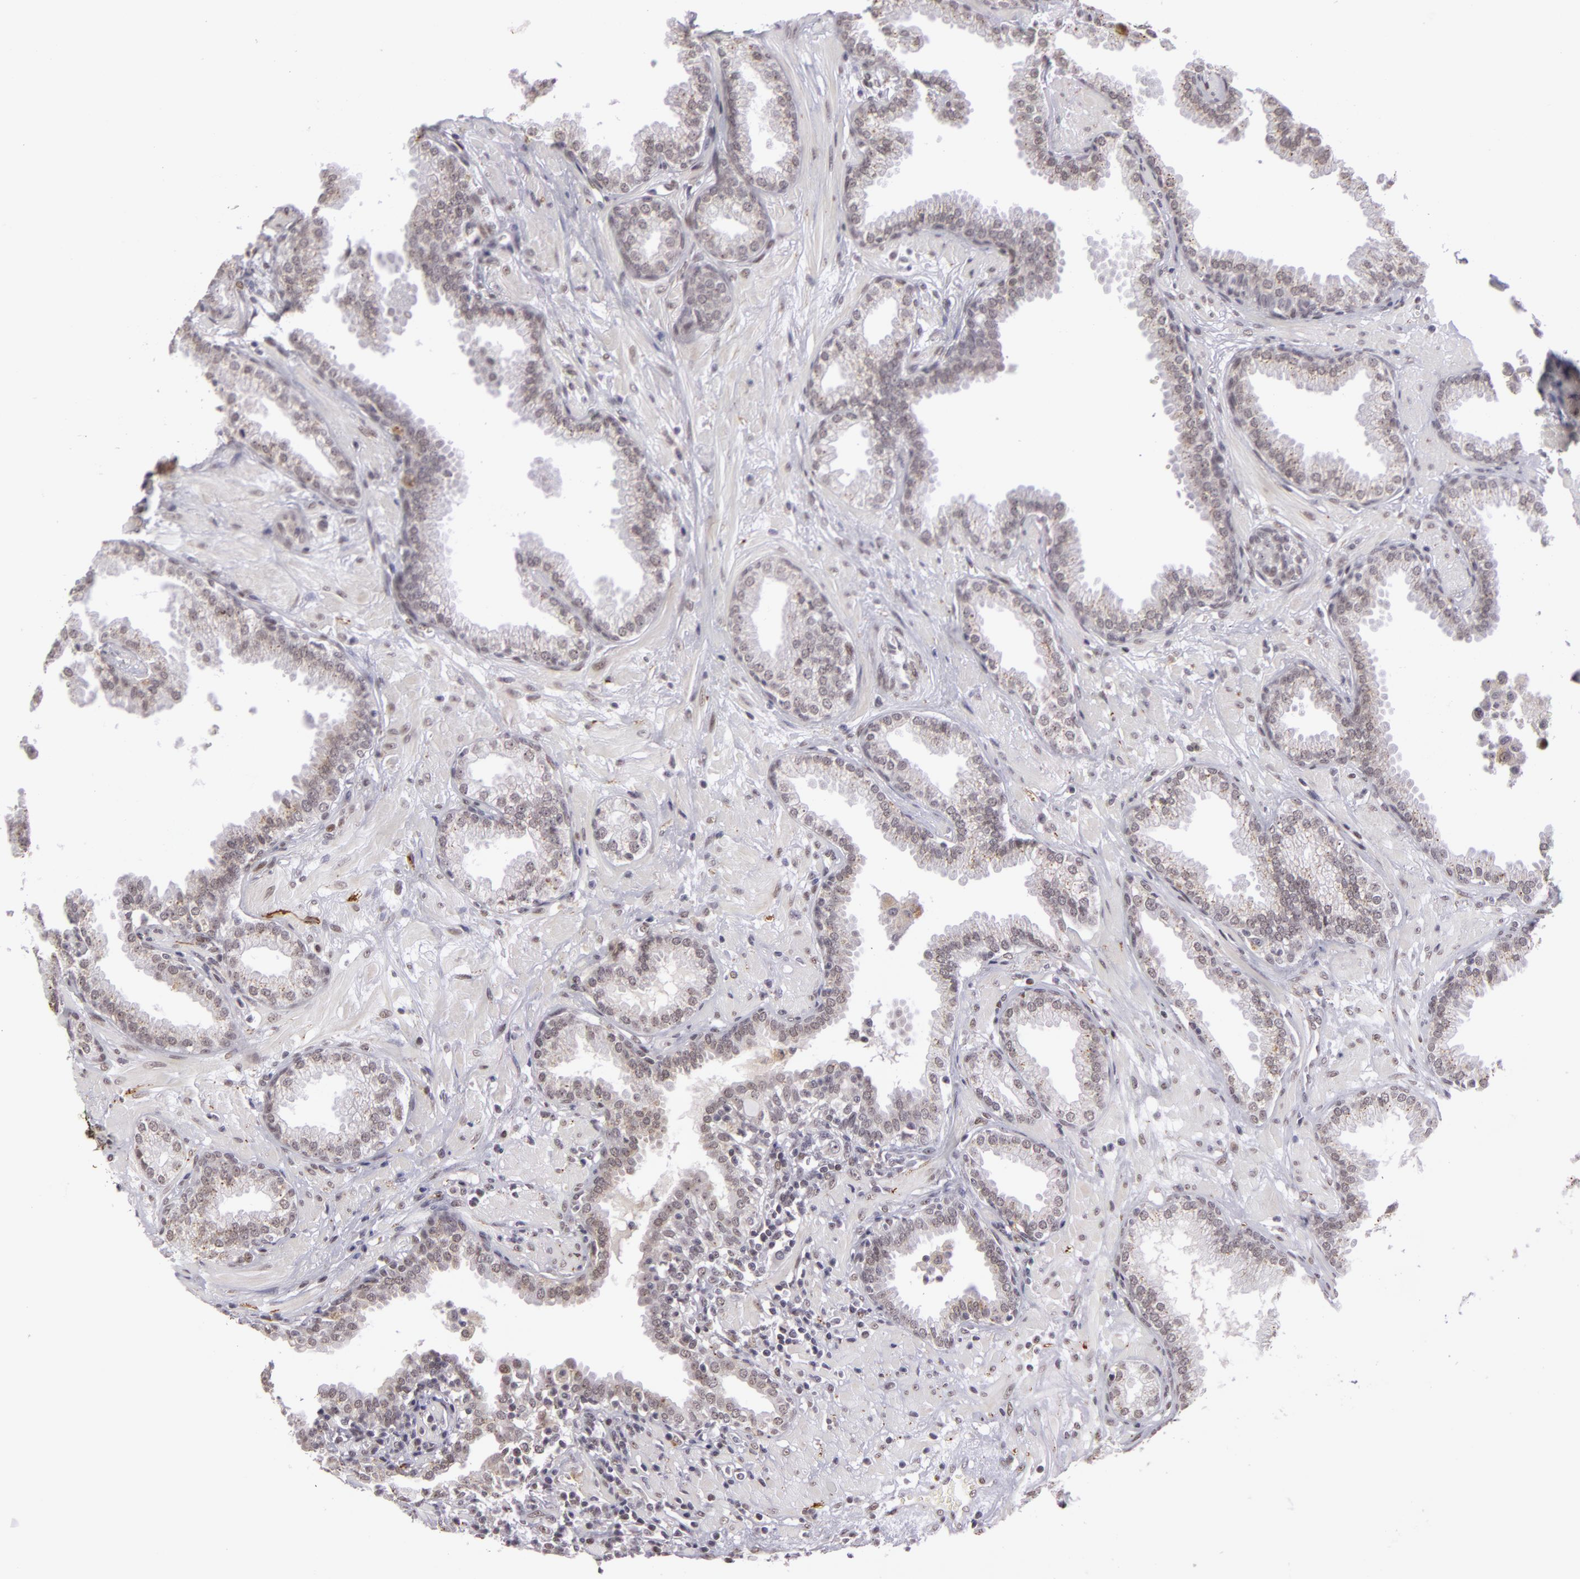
{"staining": {"intensity": "negative", "quantity": "none", "location": "none"}, "tissue": "prostate", "cell_type": "Glandular cells", "image_type": "normal", "snomed": [{"axis": "morphology", "description": "Normal tissue, NOS"}, {"axis": "topography", "description": "Prostate"}], "caption": "This is an IHC photomicrograph of normal prostate. There is no staining in glandular cells.", "gene": "RRP7A", "patient": {"sex": "male", "age": 64}}